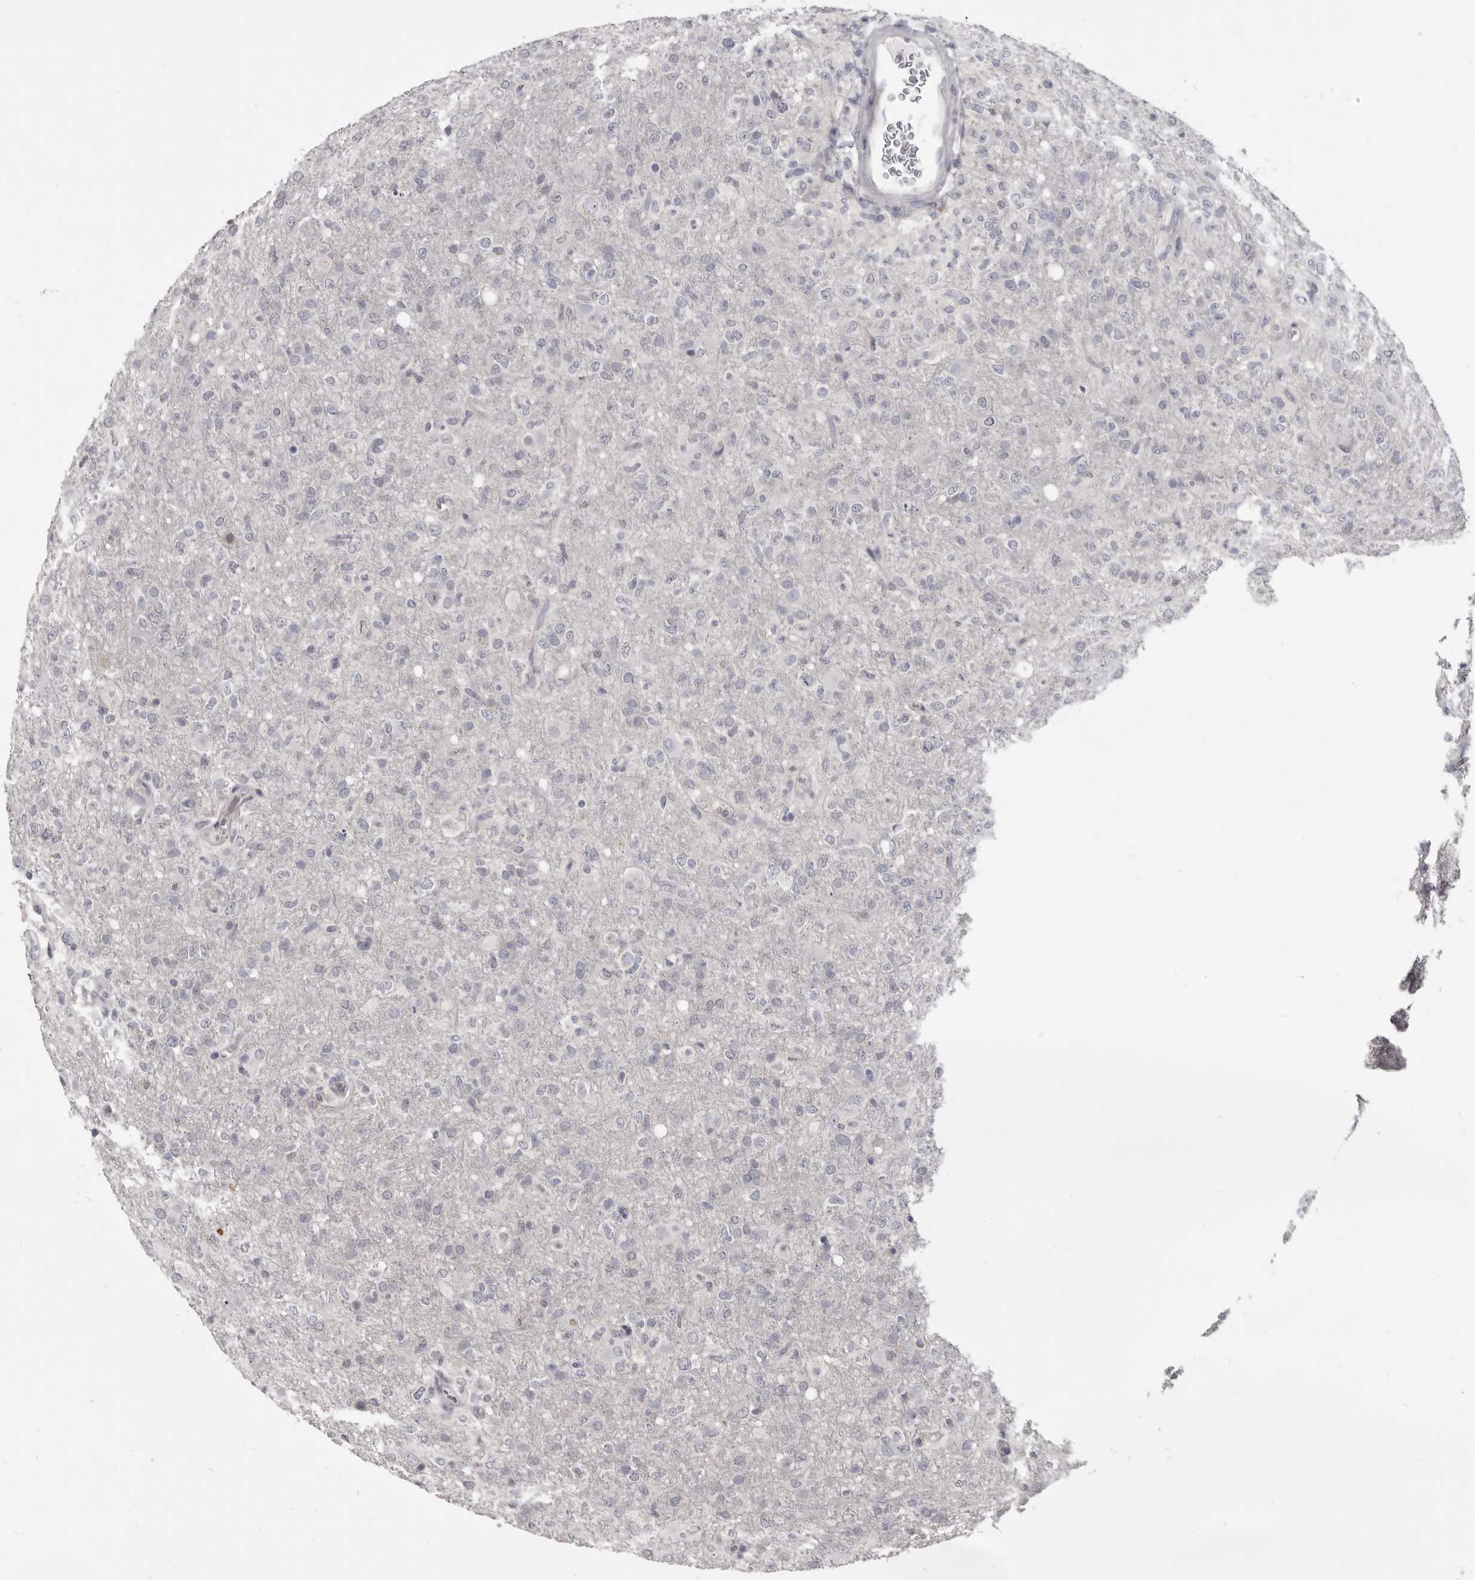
{"staining": {"intensity": "negative", "quantity": "none", "location": "none"}, "tissue": "glioma", "cell_type": "Tumor cells", "image_type": "cancer", "snomed": [{"axis": "morphology", "description": "Glioma, malignant, High grade"}, {"axis": "topography", "description": "Brain"}], "caption": "IHC of malignant high-grade glioma reveals no expression in tumor cells.", "gene": "CGN", "patient": {"sex": "female", "age": 57}}